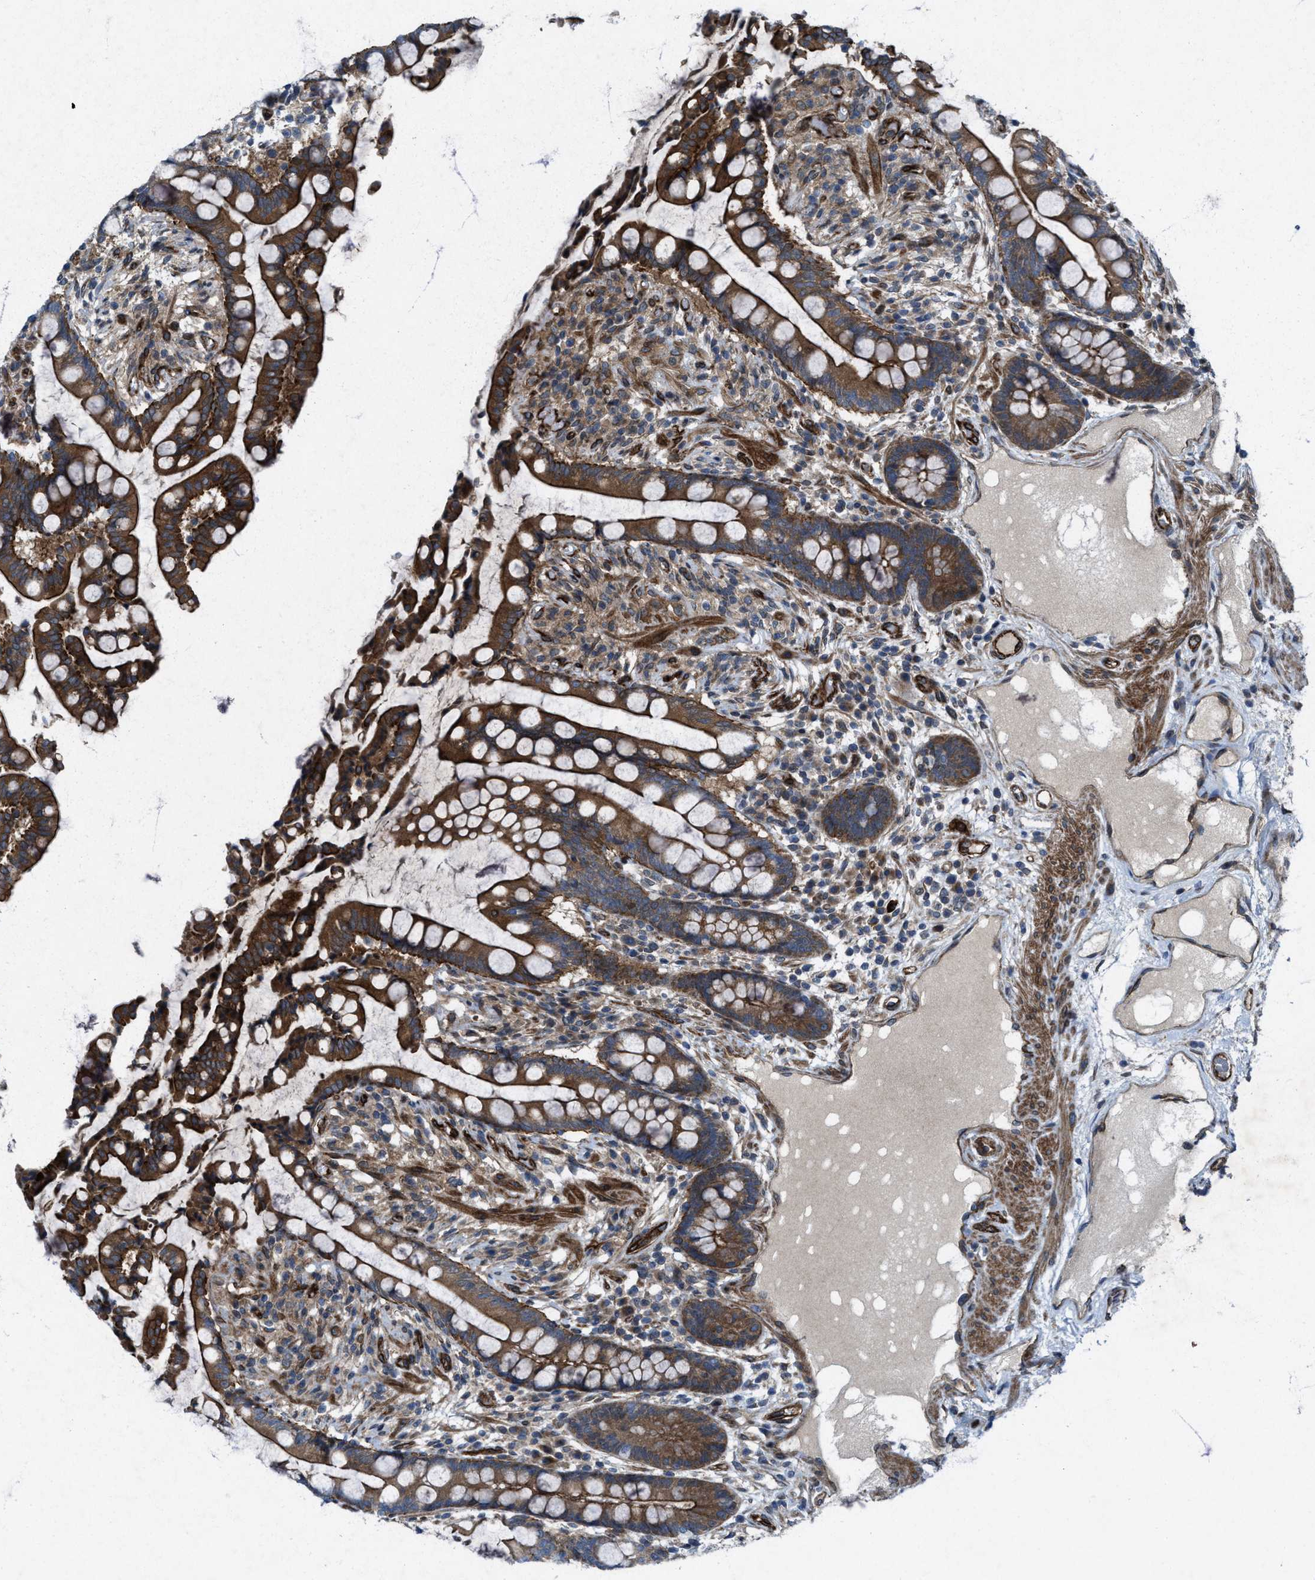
{"staining": {"intensity": "strong", "quantity": ">75%", "location": "cytoplasmic/membranous"}, "tissue": "colon", "cell_type": "Endothelial cells", "image_type": "normal", "snomed": [{"axis": "morphology", "description": "Normal tissue, NOS"}, {"axis": "topography", "description": "Colon"}], "caption": "Colon stained with a brown dye displays strong cytoplasmic/membranous positive positivity in about >75% of endothelial cells.", "gene": "URGCP", "patient": {"sex": "male", "age": 73}}